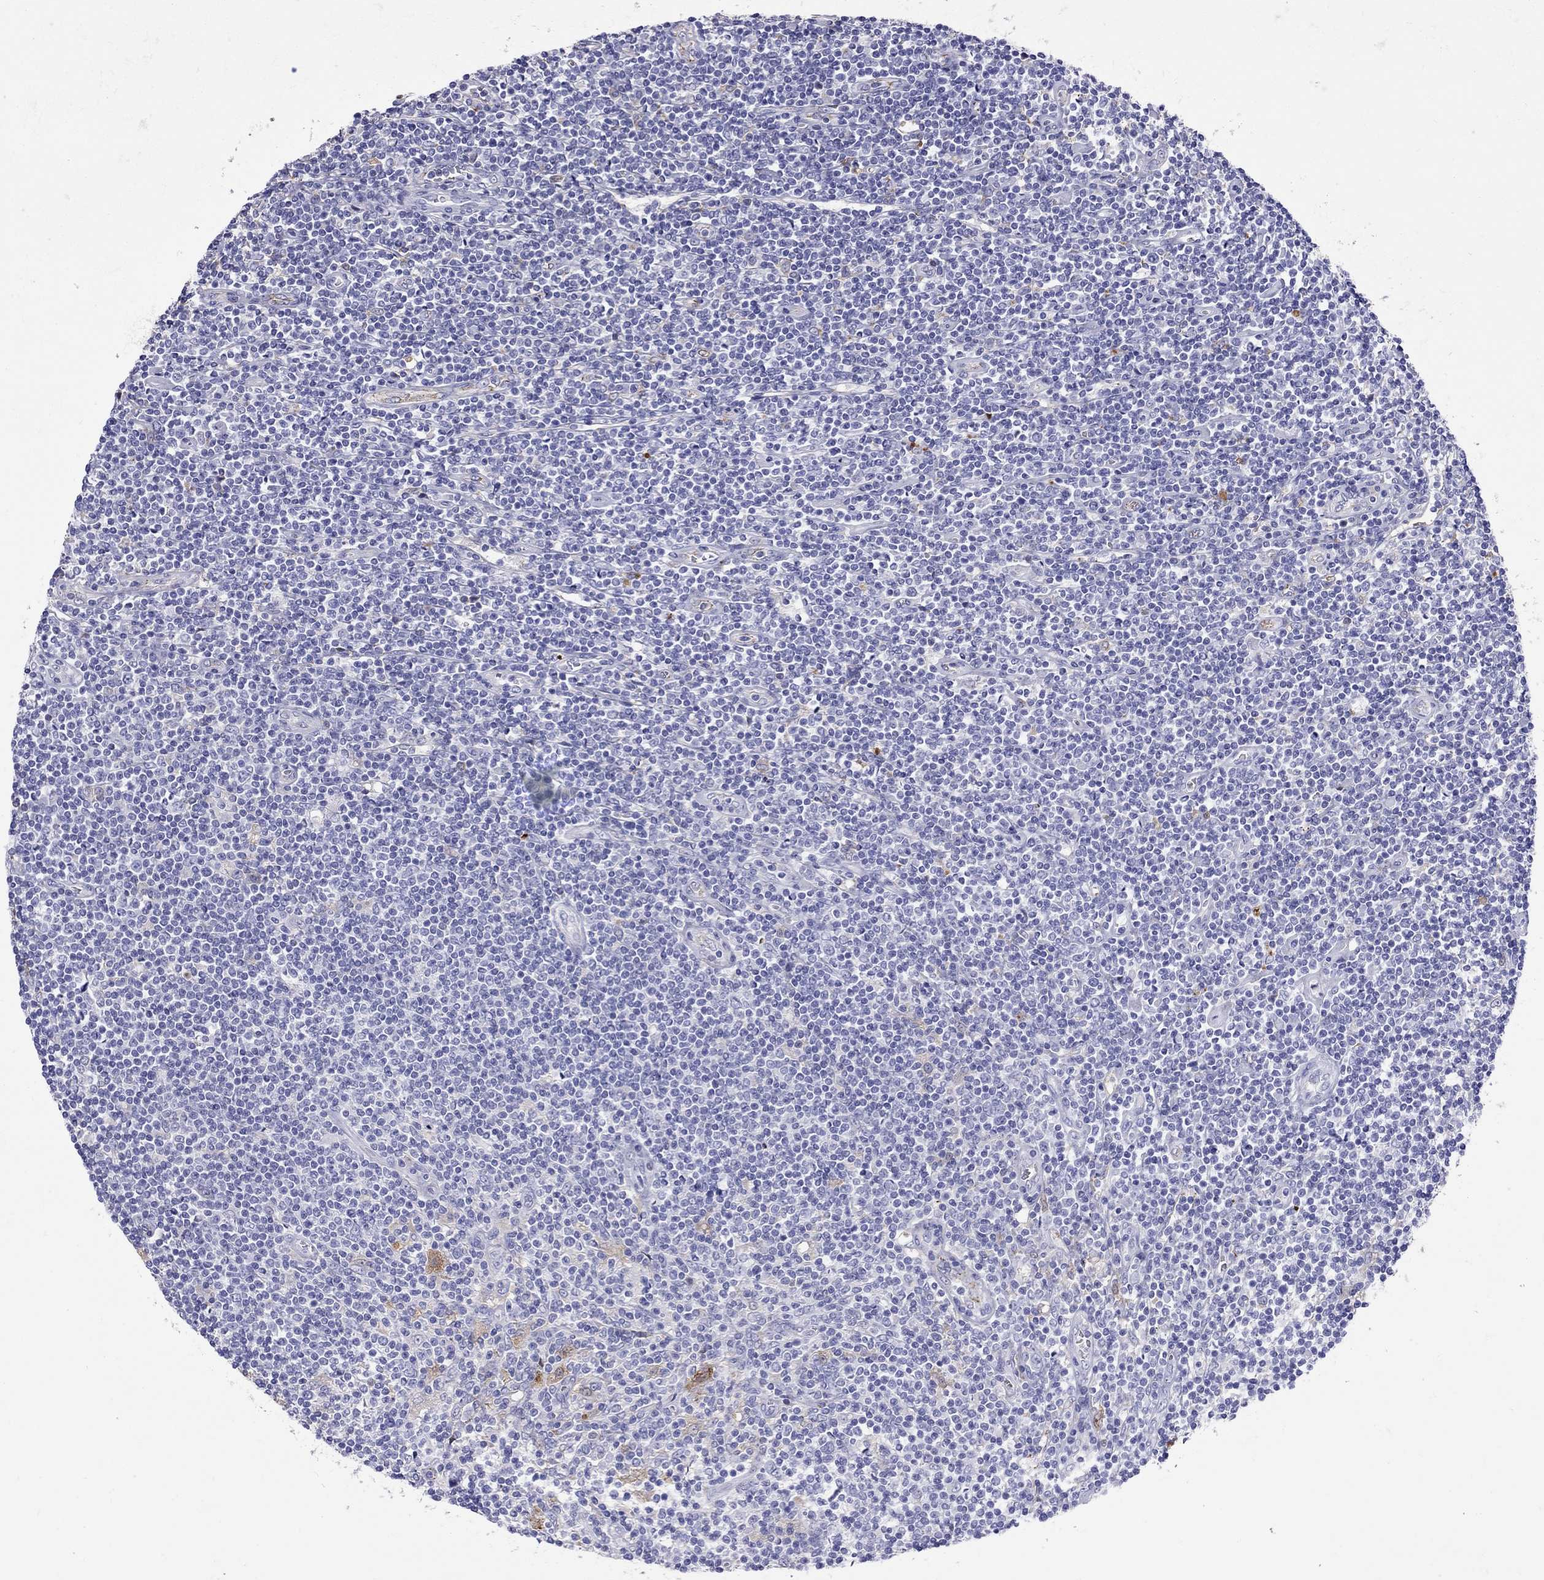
{"staining": {"intensity": "negative", "quantity": "none", "location": "none"}, "tissue": "lymphoma", "cell_type": "Tumor cells", "image_type": "cancer", "snomed": [{"axis": "morphology", "description": "Hodgkin's disease, NOS"}, {"axis": "topography", "description": "Lymph node"}], "caption": "Immunohistochemistry (IHC) photomicrograph of neoplastic tissue: lymphoma stained with DAB (3,3'-diaminobenzidine) reveals no significant protein staining in tumor cells.", "gene": "SERPINA3", "patient": {"sex": "male", "age": 40}}